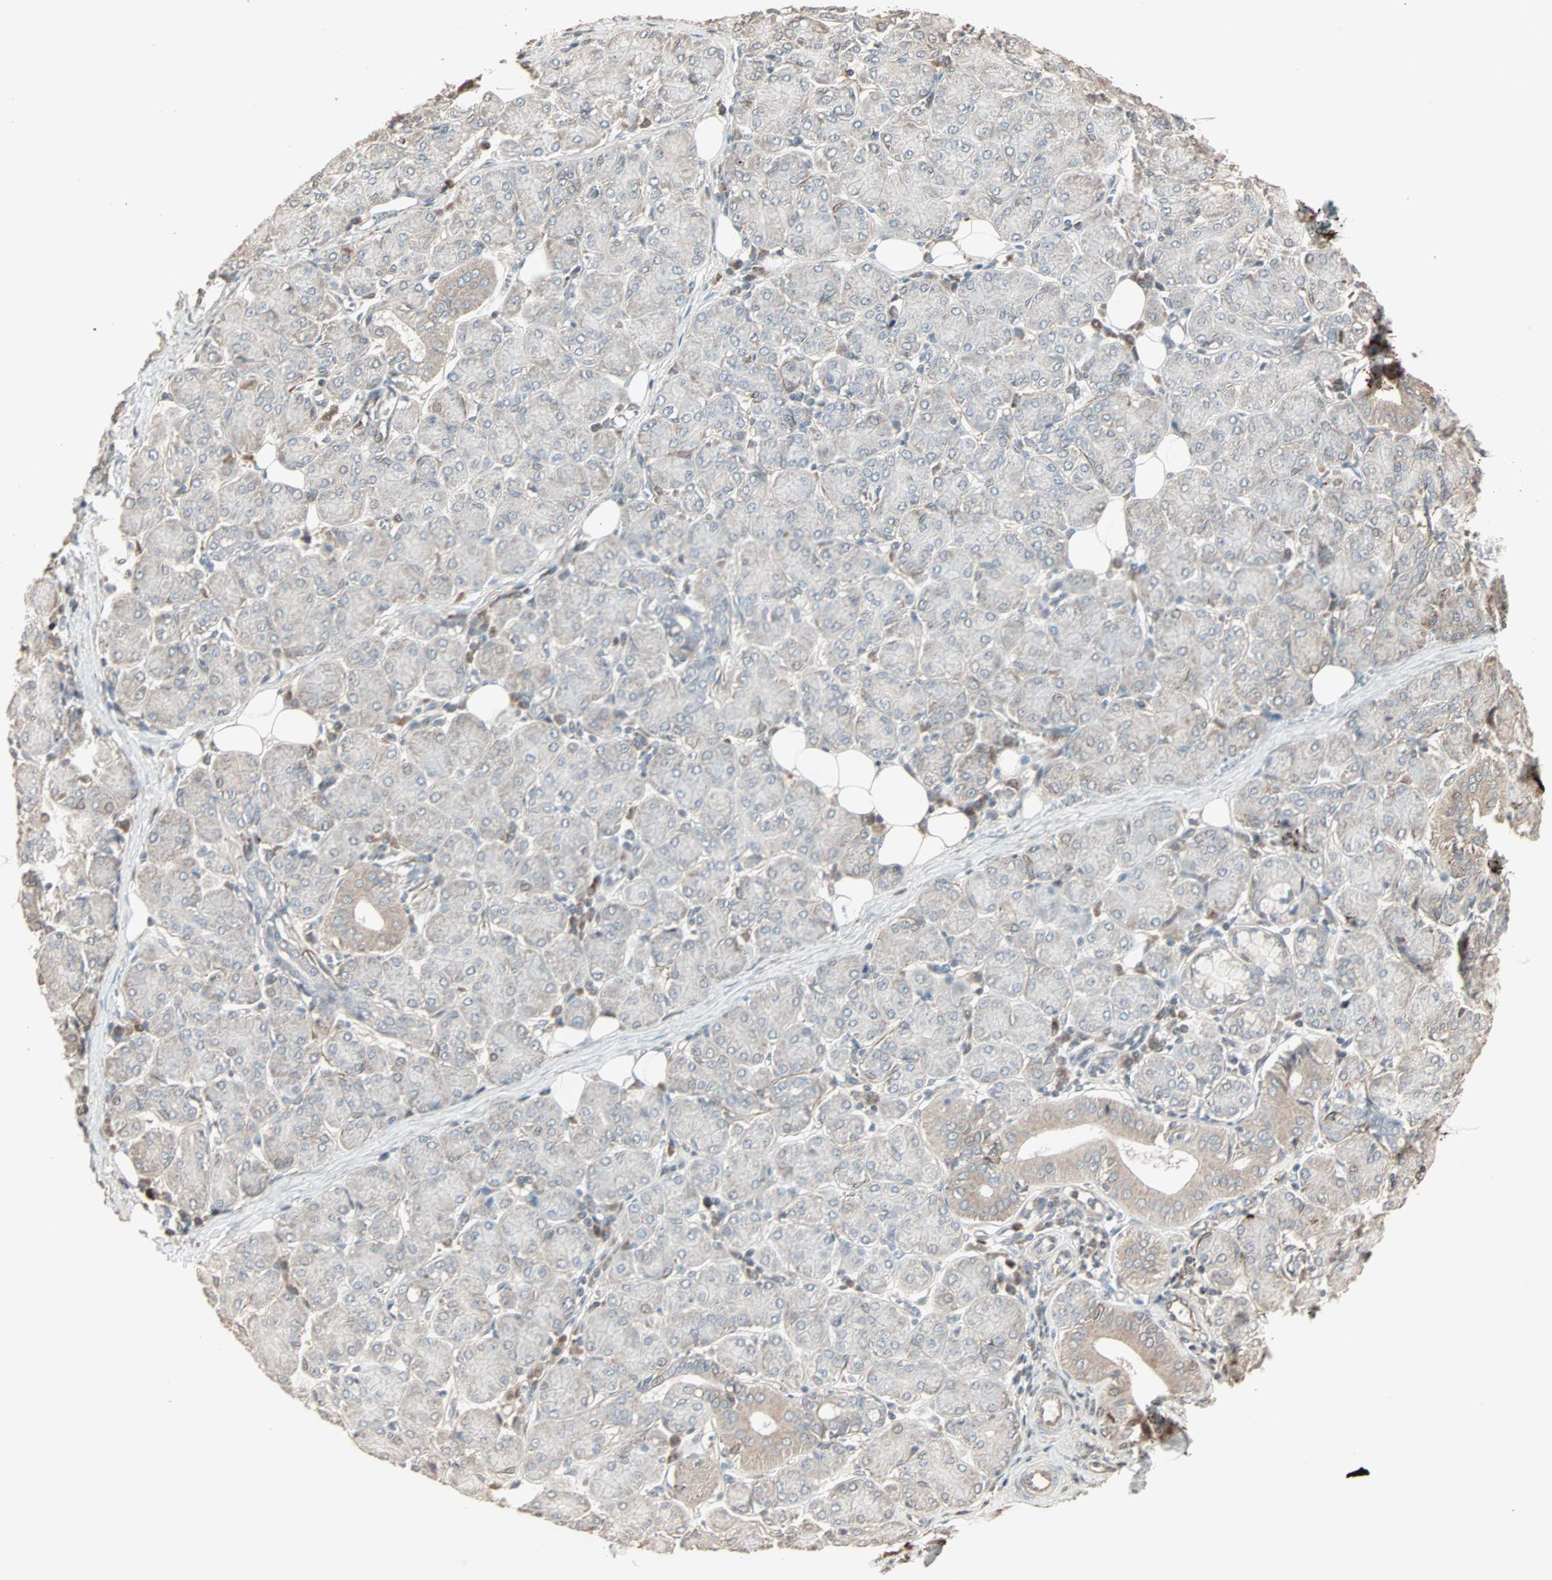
{"staining": {"intensity": "strong", "quantity": ">75%", "location": "cytoplasmic/membranous"}, "tissue": "salivary gland", "cell_type": "Glandular cells", "image_type": "normal", "snomed": [{"axis": "morphology", "description": "Normal tissue, NOS"}, {"axis": "morphology", "description": "Inflammation, NOS"}, {"axis": "topography", "description": "Lymph node"}, {"axis": "topography", "description": "Salivary gland"}], "caption": "Unremarkable salivary gland was stained to show a protein in brown. There is high levels of strong cytoplasmic/membranous expression in approximately >75% of glandular cells.", "gene": "CALCRL", "patient": {"sex": "male", "age": 3}}